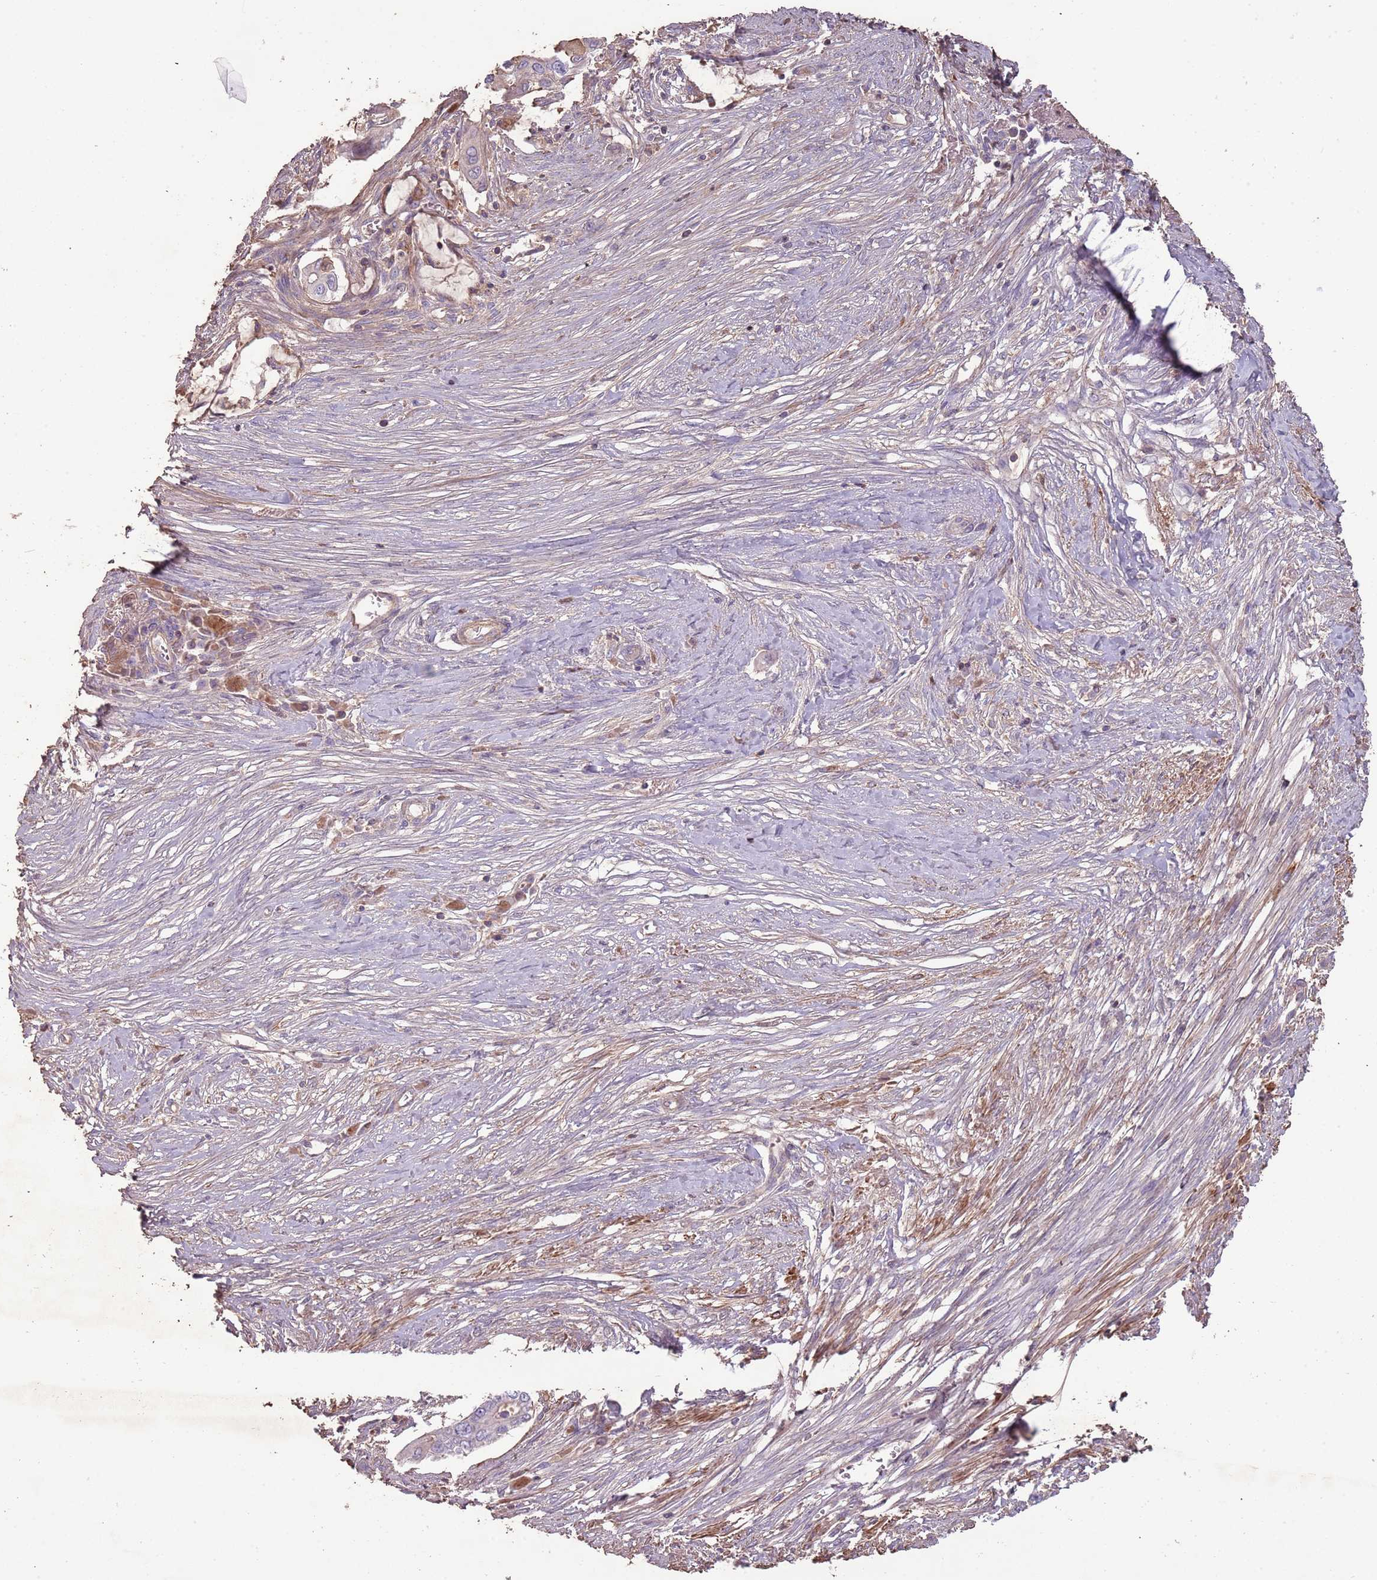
{"staining": {"intensity": "weak", "quantity": "25%-75%", "location": "cytoplasmic/membranous"}, "tissue": "pancreatic cancer", "cell_type": "Tumor cells", "image_type": "cancer", "snomed": [{"axis": "morphology", "description": "Adenocarcinoma, NOS"}, {"axis": "topography", "description": "Pancreas"}], "caption": "Pancreatic cancer tissue exhibits weak cytoplasmic/membranous staining in approximately 25%-75% of tumor cells", "gene": "FECH", "patient": {"sex": "male", "age": 68}}